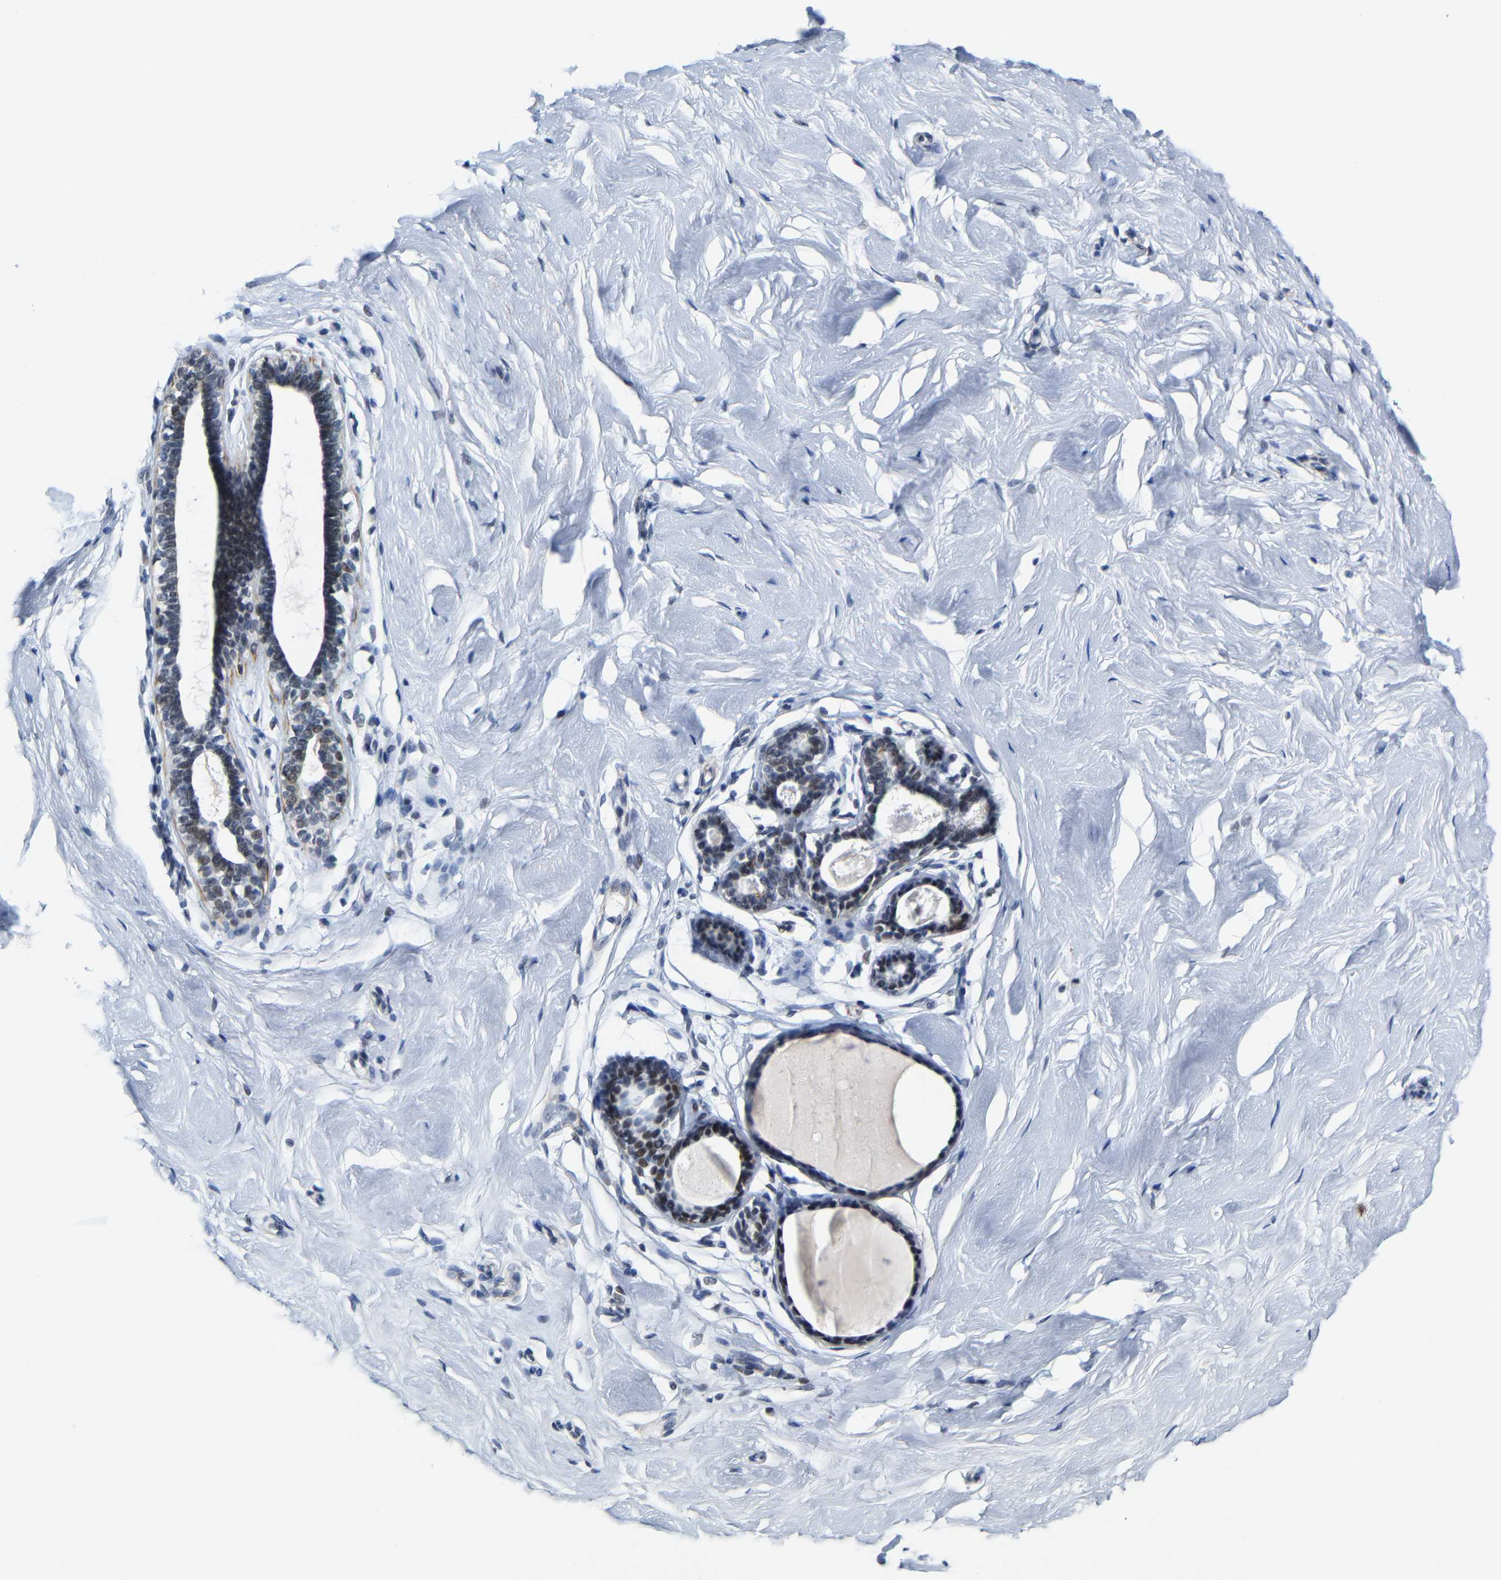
{"staining": {"intensity": "negative", "quantity": "none", "location": "none"}, "tissue": "breast", "cell_type": "Adipocytes", "image_type": "normal", "snomed": [{"axis": "morphology", "description": "Normal tissue, NOS"}, {"axis": "topography", "description": "Breast"}], "caption": "IHC image of benign human breast stained for a protein (brown), which exhibits no expression in adipocytes. (DAB (3,3'-diaminobenzidine) immunohistochemistry with hematoxylin counter stain).", "gene": "FAM180A", "patient": {"sex": "female", "age": 23}}